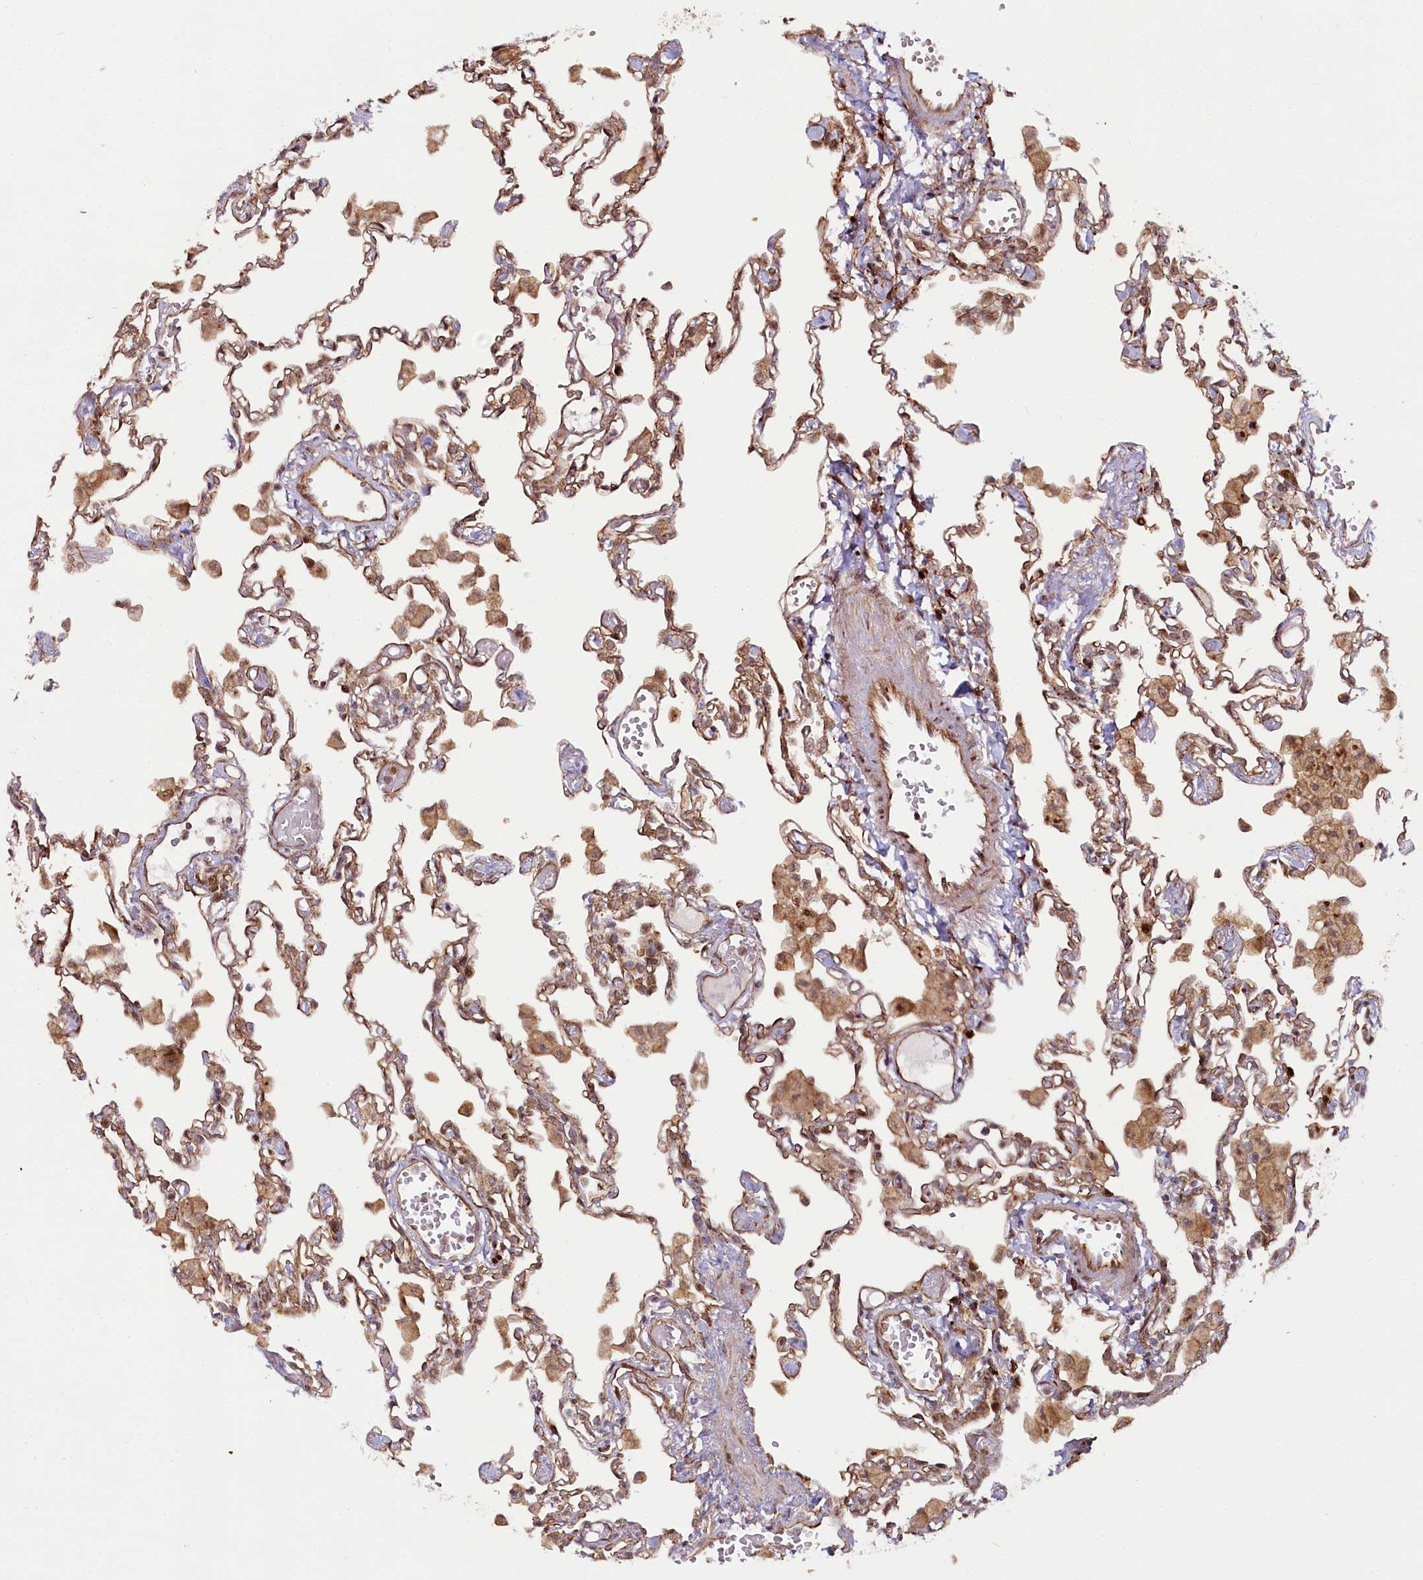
{"staining": {"intensity": "weak", "quantity": ">75%", "location": "cytoplasmic/membranous"}, "tissue": "lung", "cell_type": "Alveolar cells", "image_type": "normal", "snomed": [{"axis": "morphology", "description": "Normal tissue, NOS"}, {"axis": "topography", "description": "Bronchus"}, {"axis": "topography", "description": "Lung"}], "caption": "Immunohistochemical staining of normal human lung demonstrates >75% levels of weak cytoplasmic/membranous protein expression in approximately >75% of alveolar cells.", "gene": "COPG1", "patient": {"sex": "female", "age": 49}}